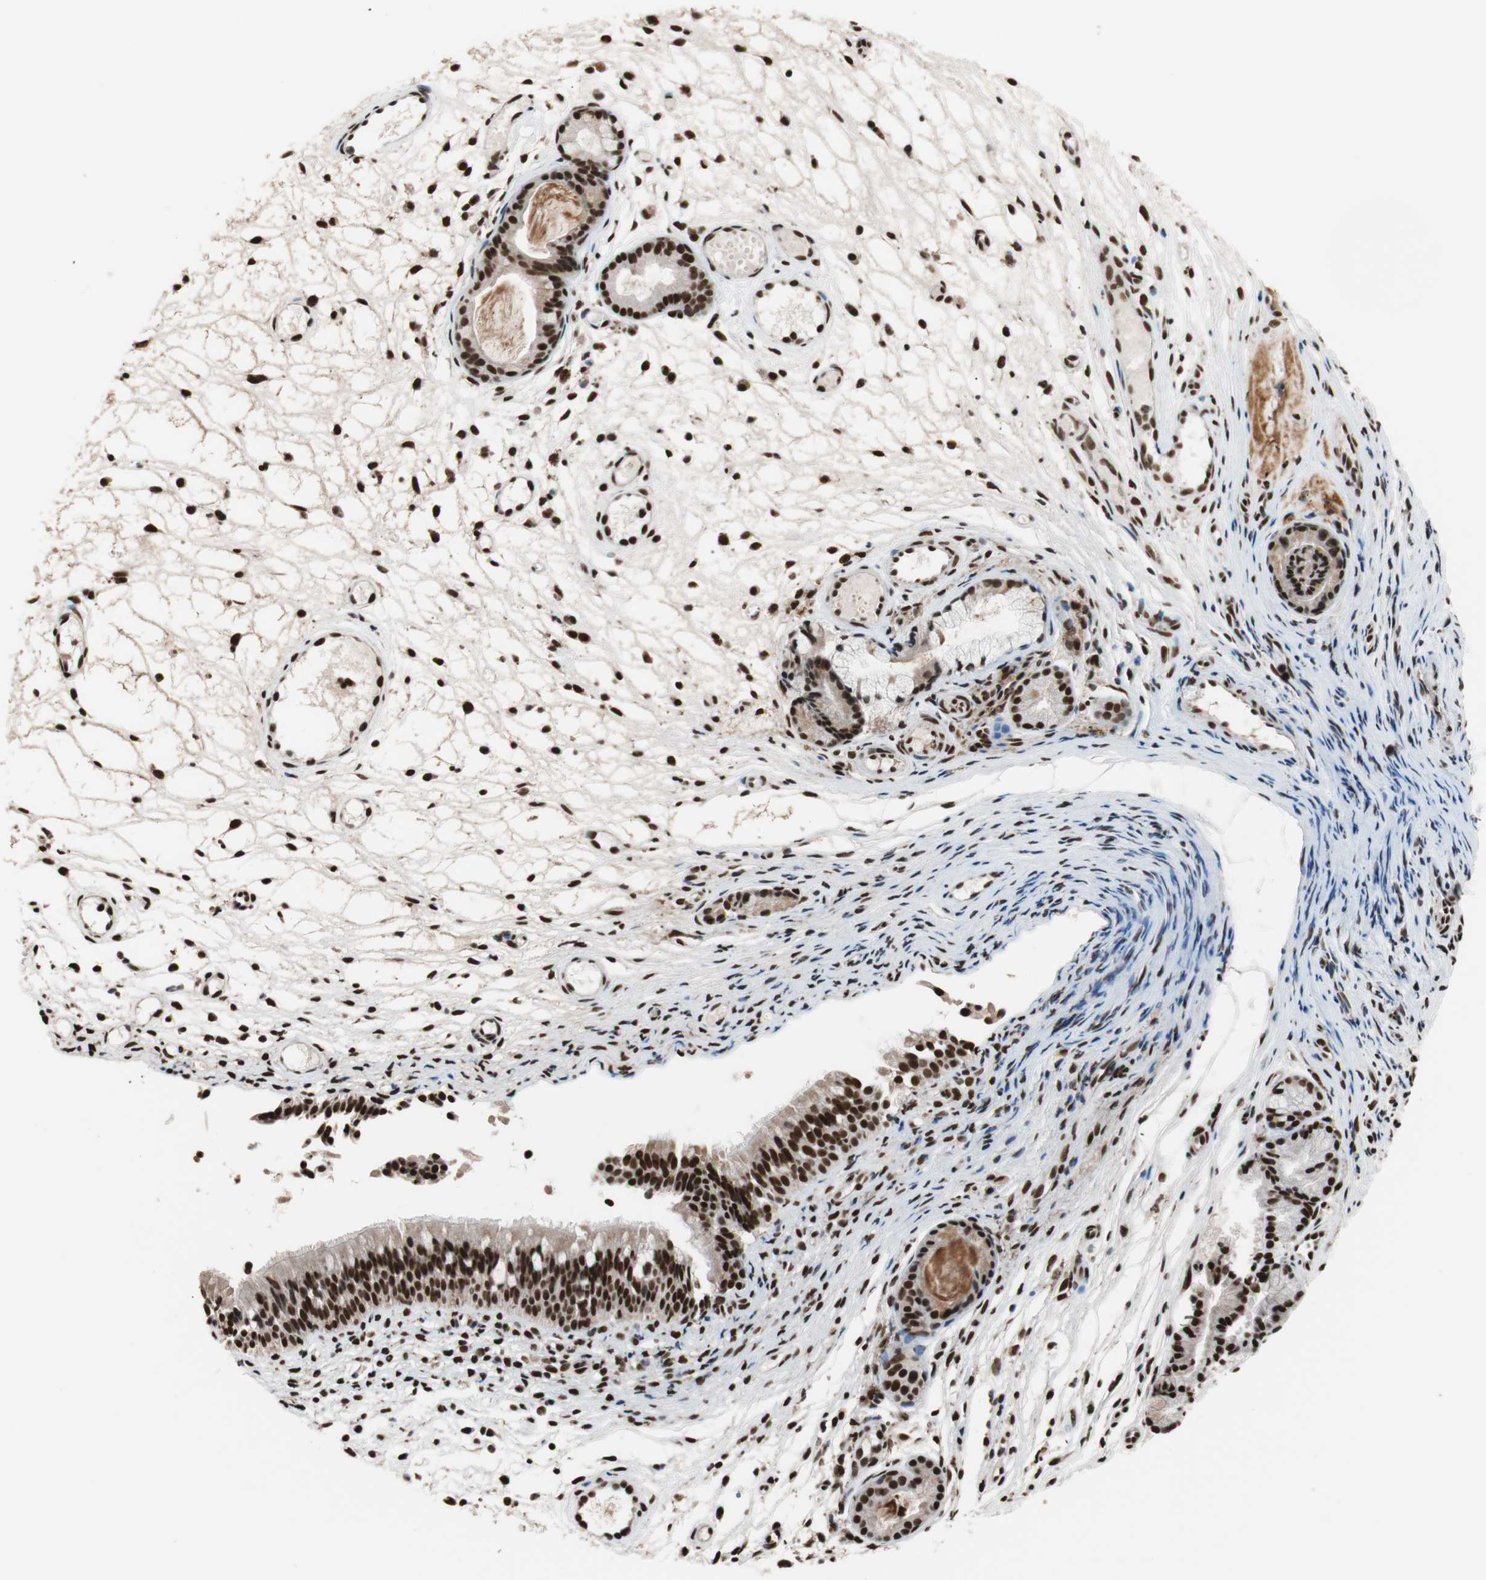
{"staining": {"intensity": "strong", "quantity": ">75%", "location": "nuclear"}, "tissue": "nasopharynx", "cell_type": "Respiratory epithelial cells", "image_type": "normal", "snomed": [{"axis": "morphology", "description": "Normal tissue, NOS"}, {"axis": "topography", "description": "Nasopharynx"}], "caption": "Strong nuclear positivity for a protein is present in approximately >75% of respiratory epithelial cells of unremarkable nasopharynx using IHC.", "gene": "CHAMP1", "patient": {"sex": "female", "age": 54}}